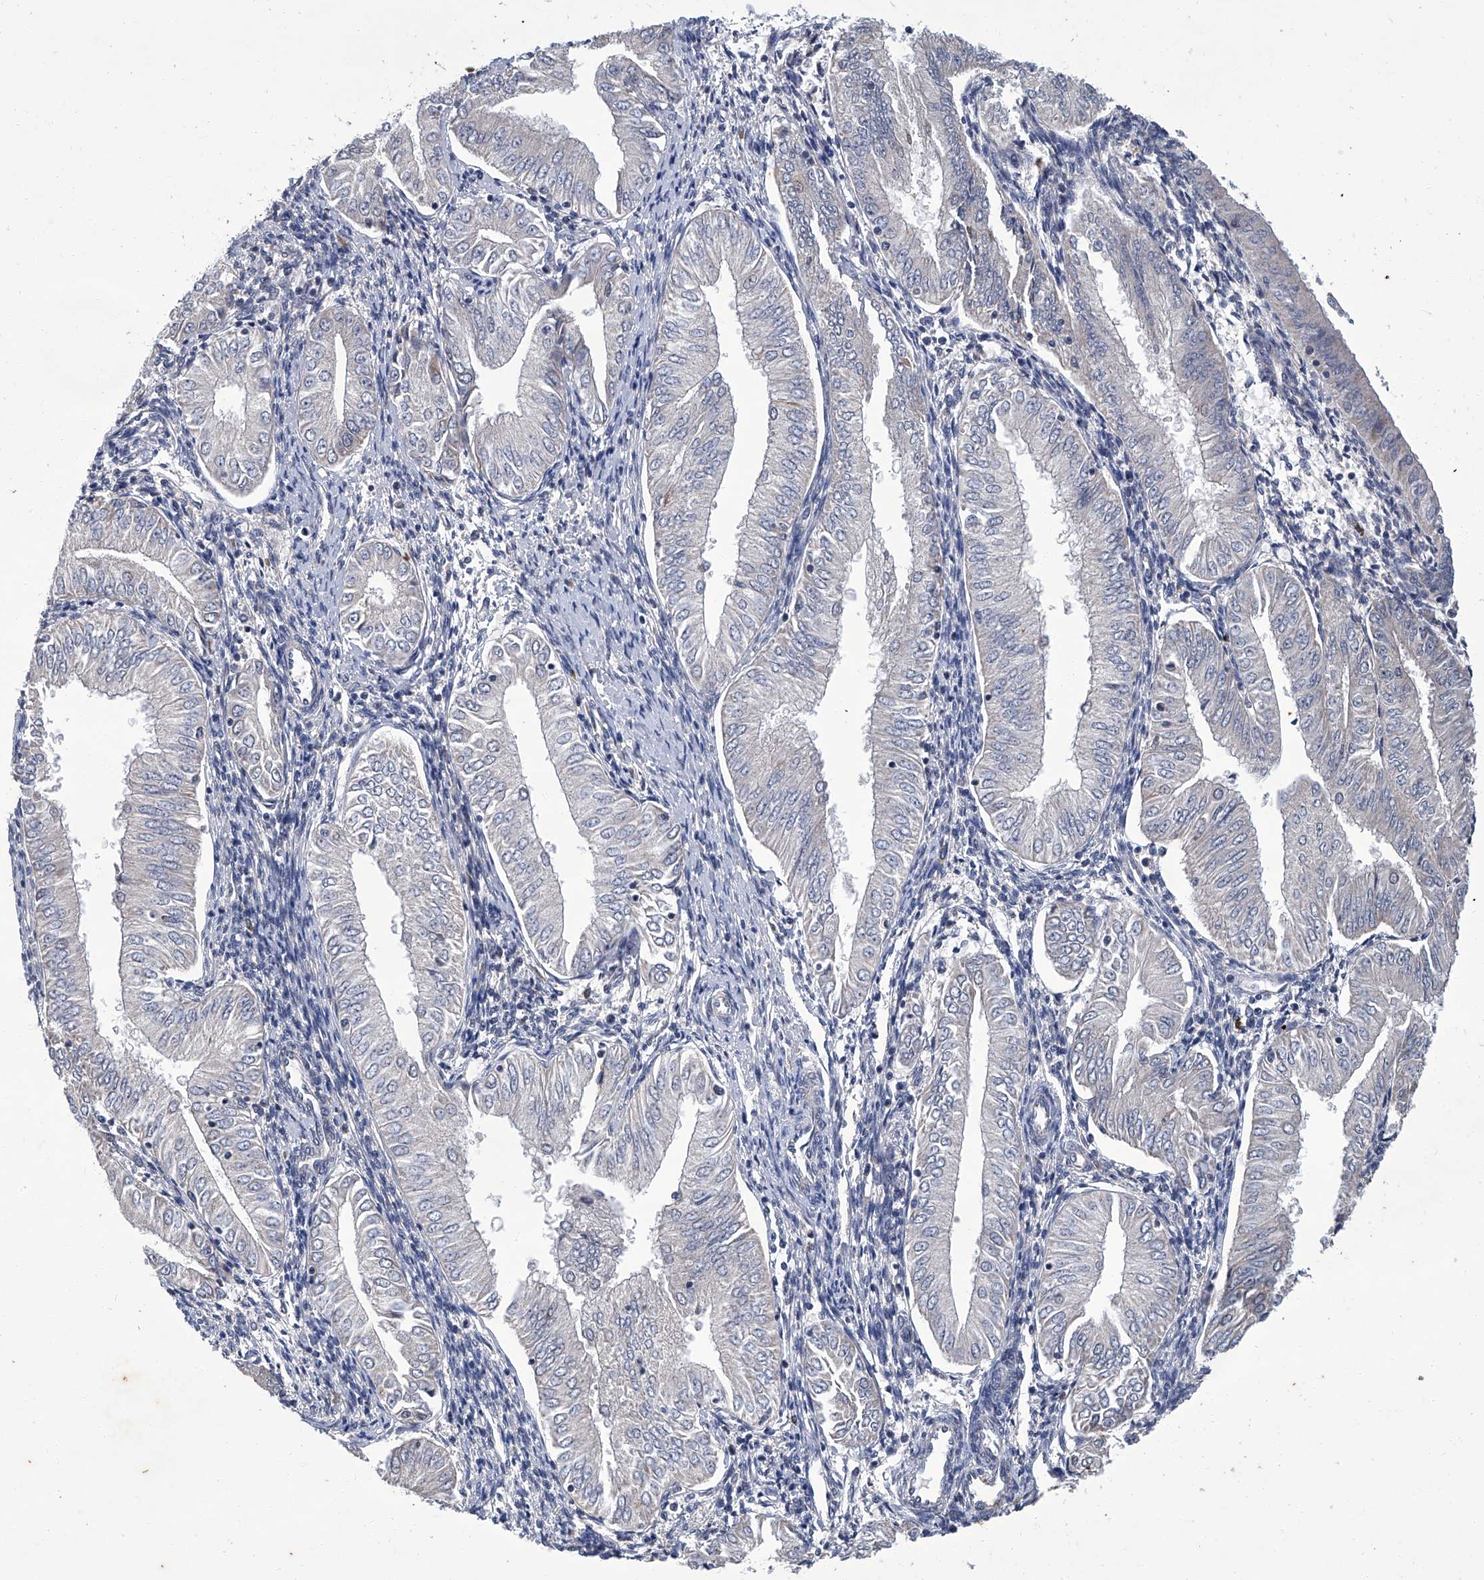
{"staining": {"intensity": "negative", "quantity": "none", "location": "none"}, "tissue": "endometrial cancer", "cell_type": "Tumor cells", "image_type": "cancer", "snomed": [{"axis": "morphology", "description": "Adenocarcinoma, NOS"}, {"axis": "topography", "description": "Endometrium"}], "caption": "Endometrial cancer was stained to show a protein in brown. There is no significant expression in tumor cells. (Stains: DAB immunohistochemistry (IHC) with hematoxylin counter stain, Microscopy: brightfield microscopy at high magnification).", "gene": "OAT", "patient": {"sex": "female", "age": 53}}